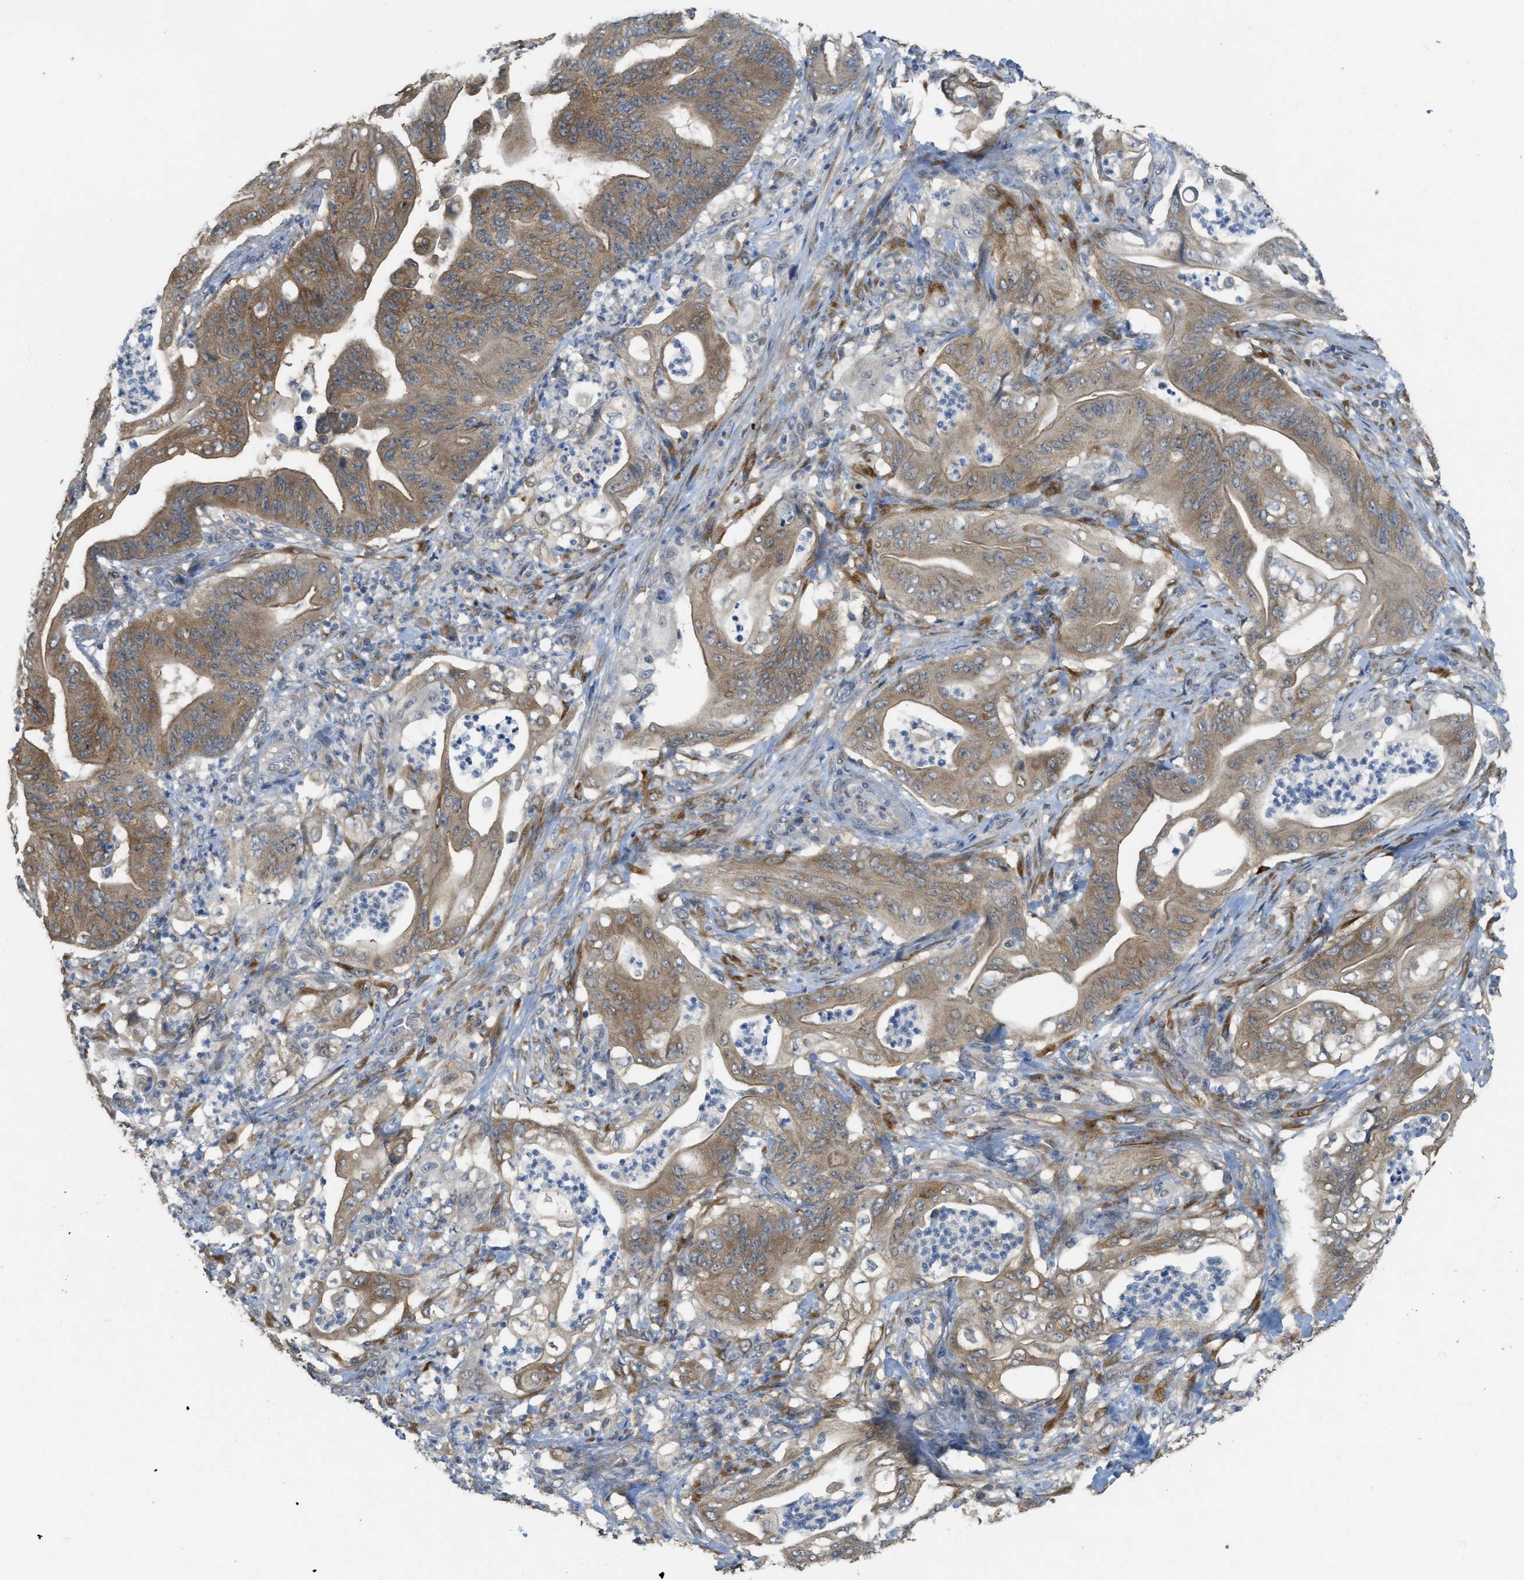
{"staining": {"intensity": "moderate", "quantity": ">75%", "location": "cytoplasmic/membranous"}, "tissue": "stomach cancer", "cell_type": "Tumor cells", "image_type": "cancer", "snomed": [{"axis": "morphology", "description": "Adenocarcinoma, NOS"}, {"axis": "topography", "description": "Stomach"}], "caption": "A brown stain shows moderate cytoplasmic/membranous expression of a protein in human stomach adenocarcinoma tumor cells.", "gene": "IGF2BP2", "patient": {"sex": "female", "age": 73}}